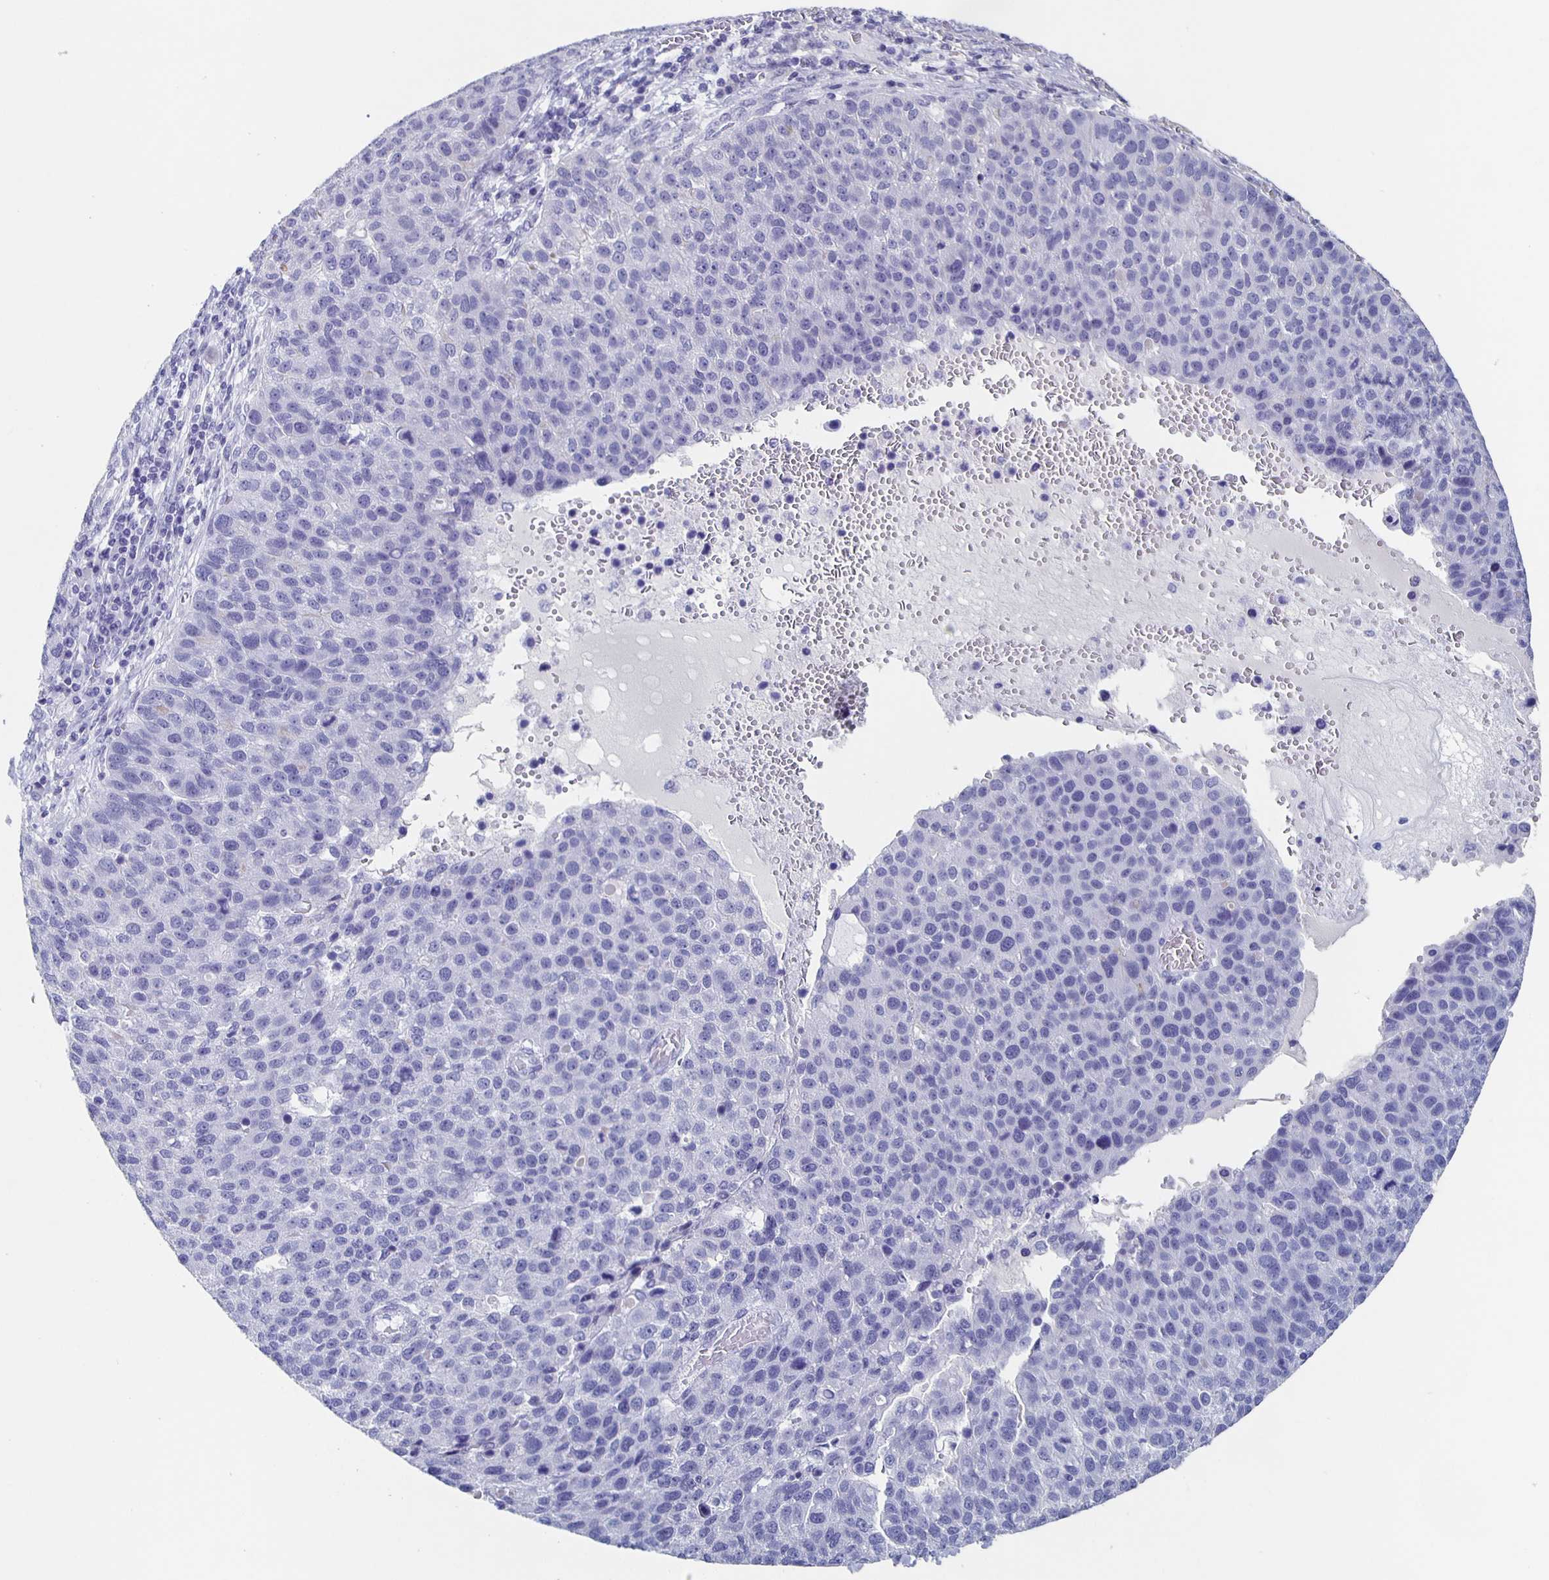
{"staining": {"intensity": "negative", "quantity": "none", "location": "none"}, "tissue": "pancreatic cancer", "cell_type": "Tumor cells", "image_type": "cancer", "snomed": [{"axis": "morphology", "description": "Adenocarcinoma, NOS"}, {"axis": "topography", "description": "Pancreas"}], "caption": "Adenocarcinoma (pancreatic) was stained to show a protein in brown. There is no significant staining in tumor cells.", "gene": "SLC34A2", "patient": {"sex": "female", "age": 61}}